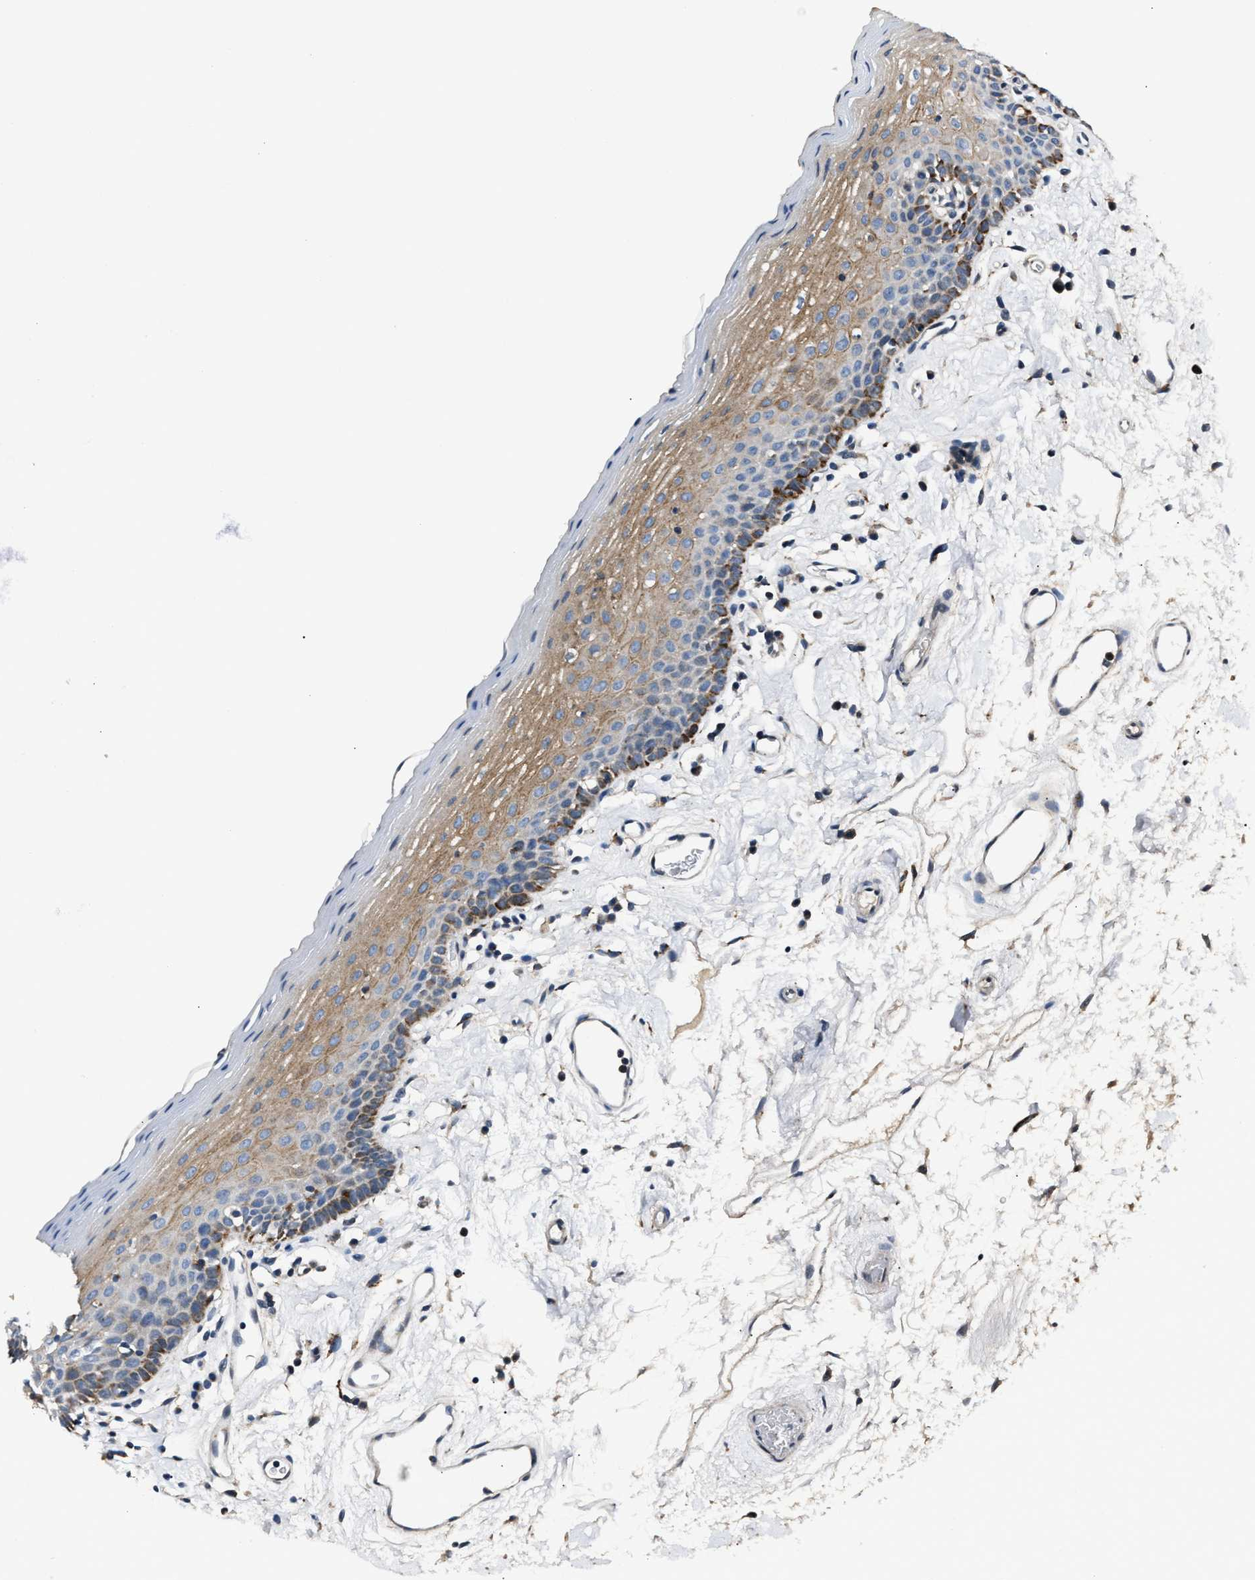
{"staining": {"intensity": "moderate", "quantity": "25%-75%", "location": "cytoplasmic/membranous"}, "tissue": "oral mucosa", "cell_type": "Squamous epithelial cells", "image_type": "normal", "snomed": [{"axis": "morphology", "description": "Normal tissue, NOS"}, {"axis": "topography", "description": "Oral tissue"}], "caption": "Protein staining shows moderate cytoplasmic/membranous positivity in approximately 25%-75% of squamous epithelial cells in normal oral mucosa. The protein of interest is shown in brown color, while the nuclei are stained blue.", "gene": "DNAJC24", "patient": {"sex": "male", "age": 66}}